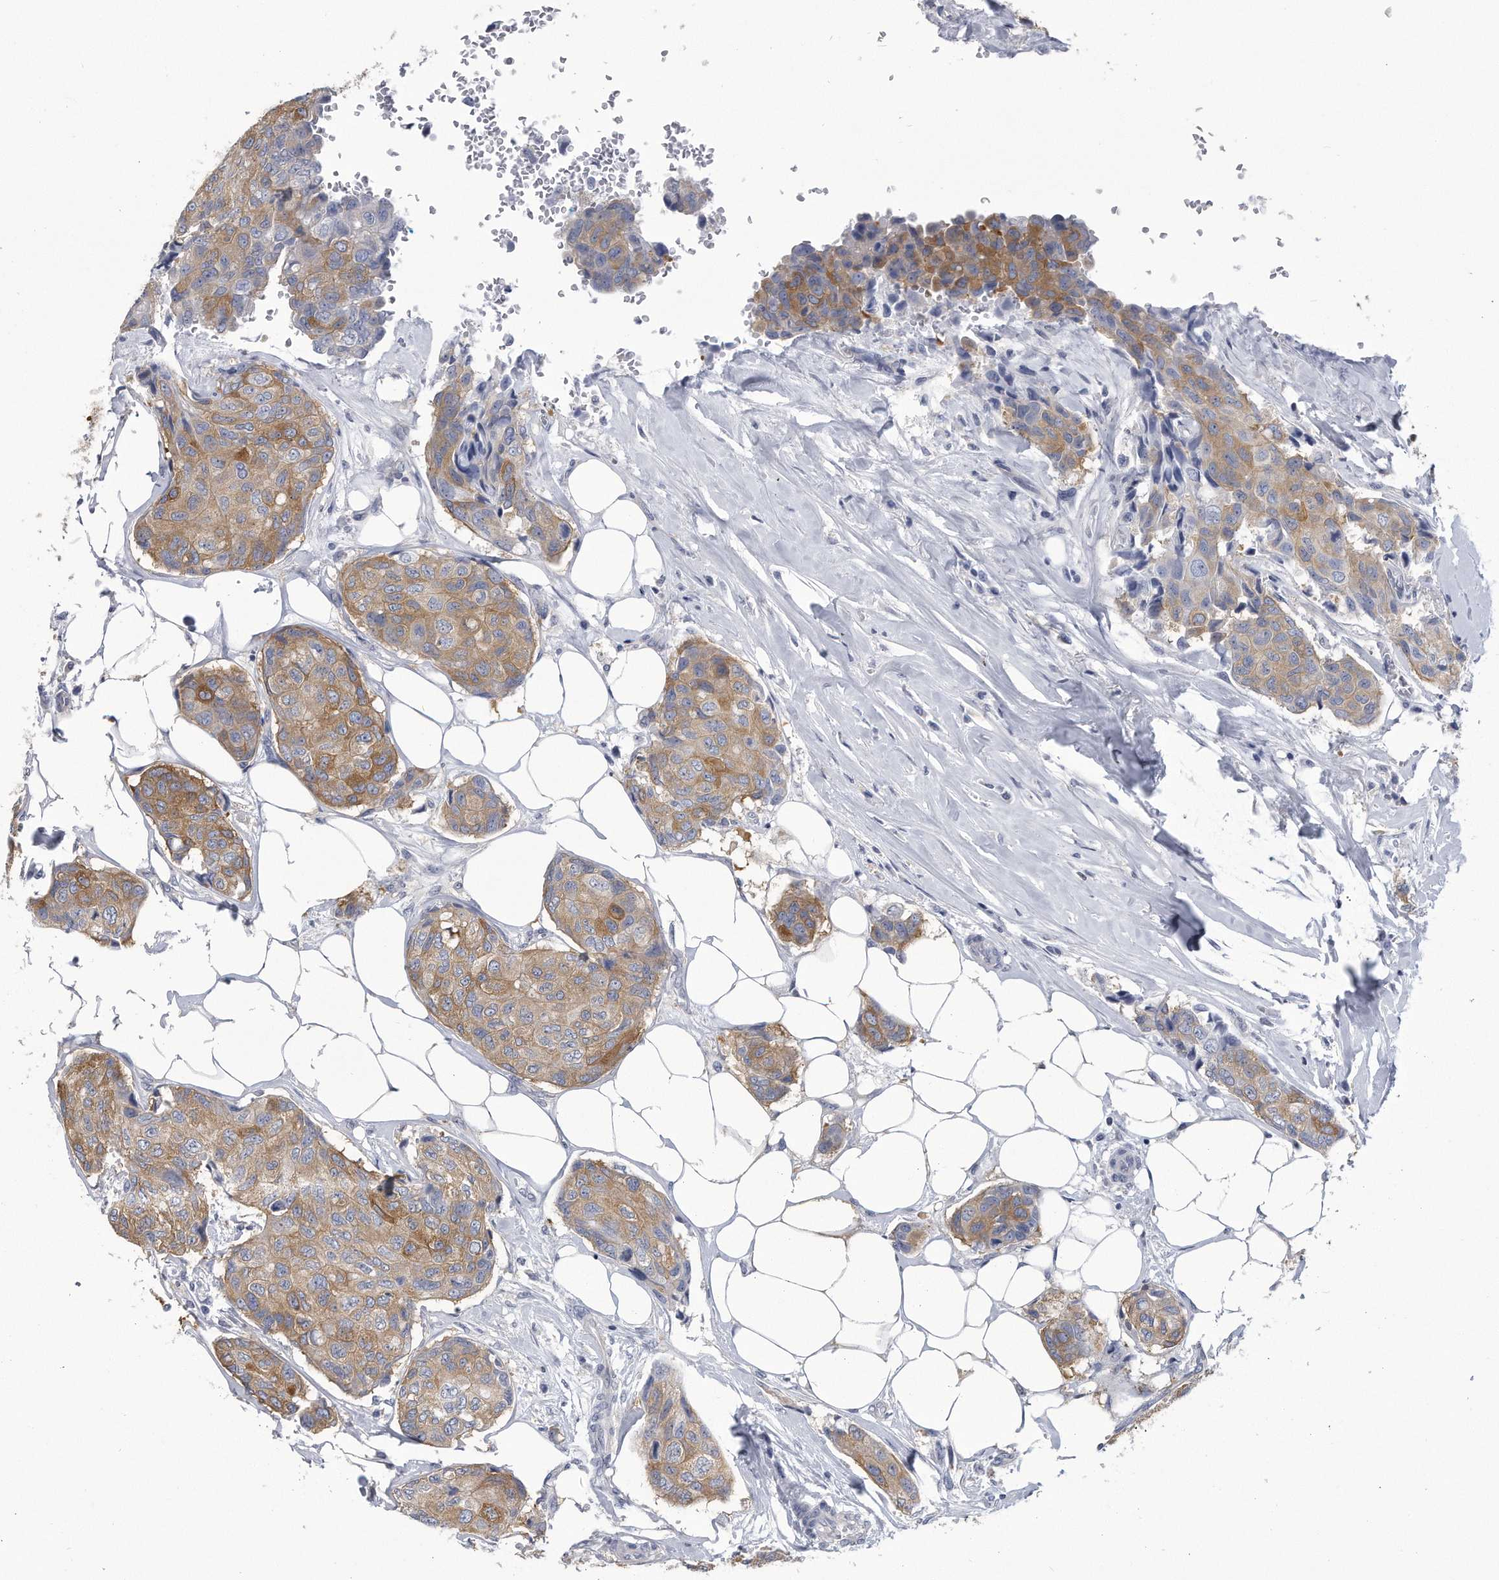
{"staining": {"intensity": "weak", "quantity": "25%-75%", "location": "cytoplasmic/membranous"}, "tissue": "breast cancer", "cell_type": "Tumor cells", "image_type": "cancer", "snomed": [{"axis": "morphology", "description": "Duct carcinoma"}, {"axis": "topography", "description": "Breast"}], "caption": "About 25%-75% of tumor cells in intraductal carcinoma (breast) show weak cytoplasmic/membranous protein staining as visualized by brown immunohistochemical staining.", "gene": "PYGB", "patient": {"sex": "female", "age": 80}}